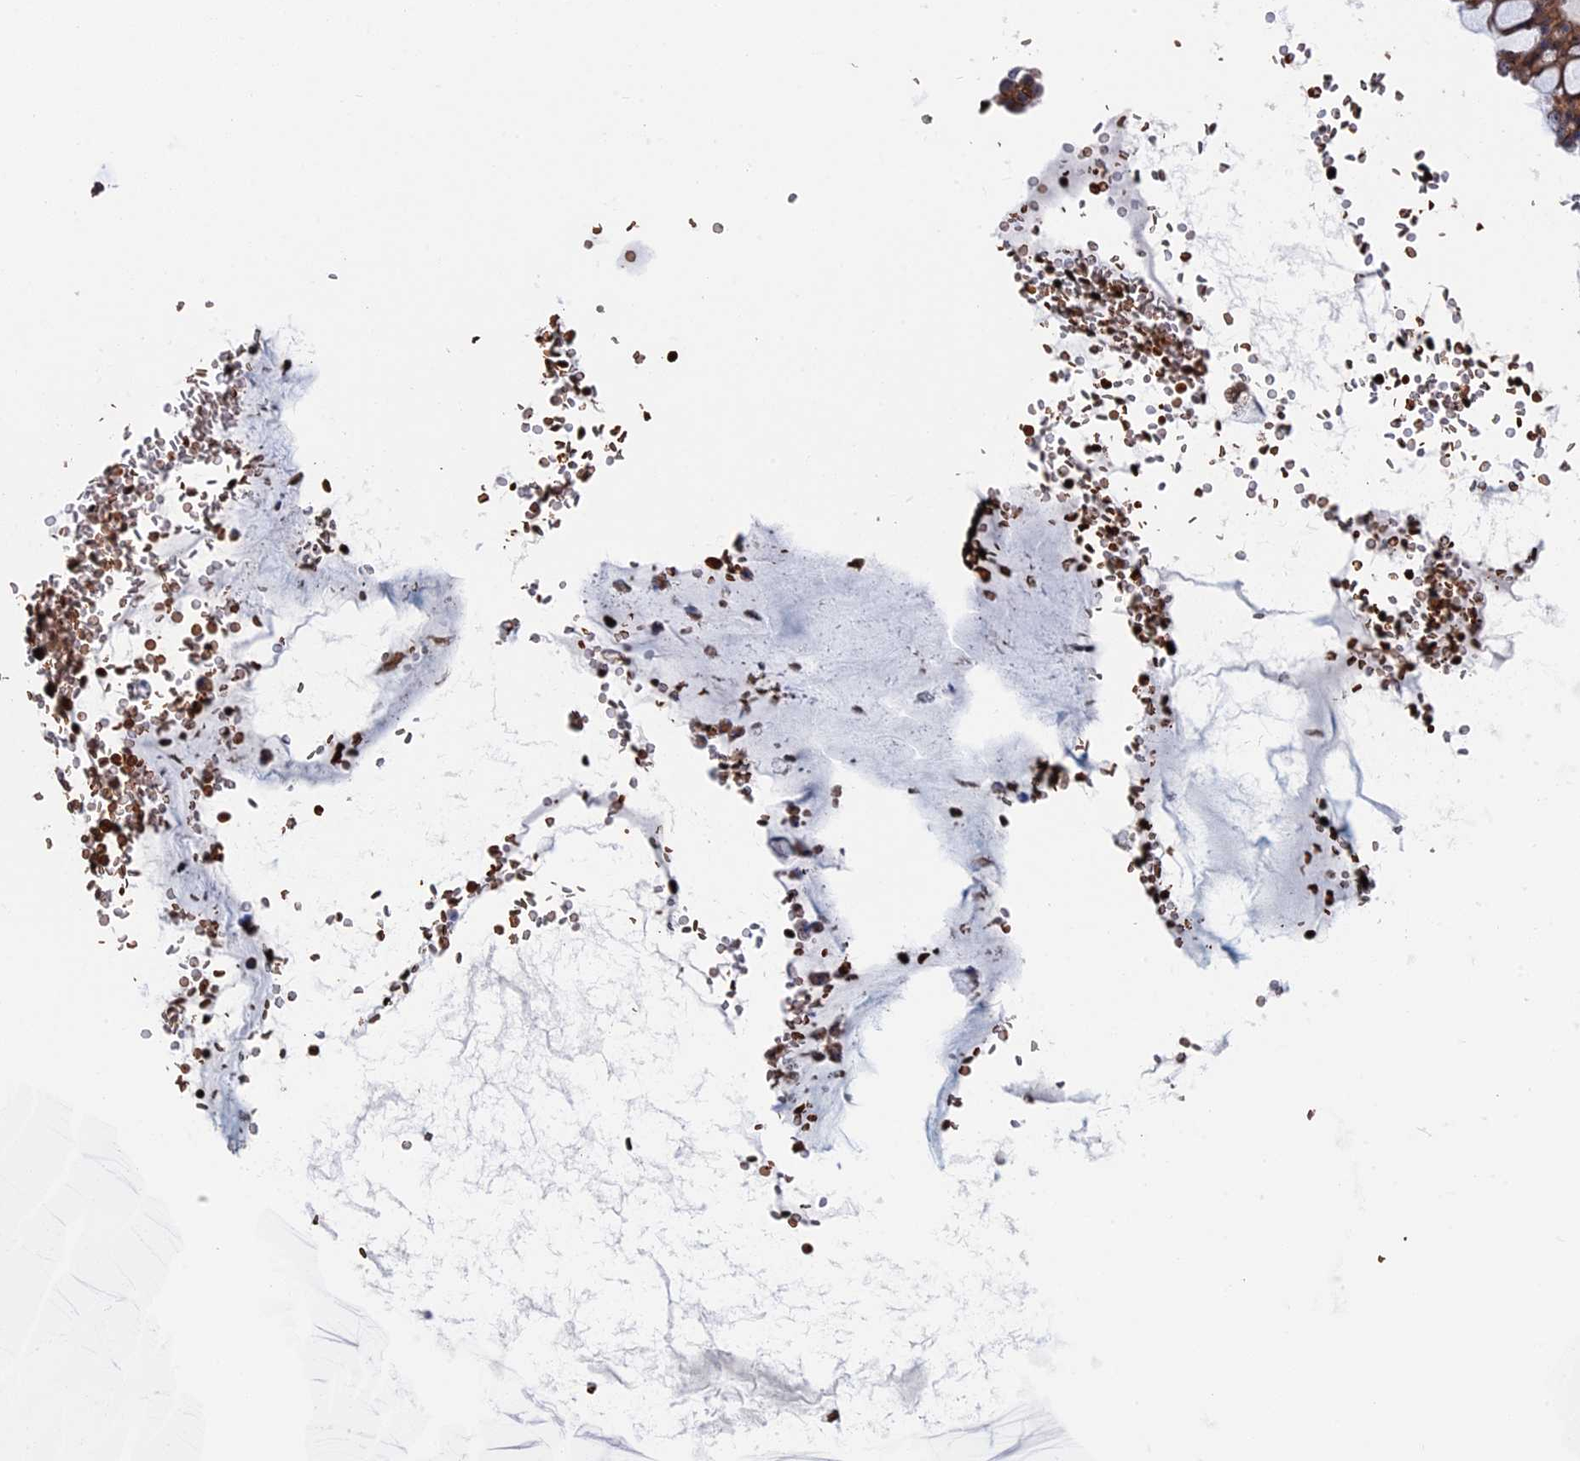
{"staining": {"intensity": "strong", "quantity": ">75%", "location": "cytoplasmic/membranous"}, "tissue": "ovarian cancer", "cell_type": "Tumor cells", "image_type": "cancer", "snomed": [{"axis": "morphology", "description": "Cystadenocarcinoma, mucinous, NOS"}, {"axis": "topography", "description": "Ovary"}], "caption": "Immunohistochemistry (IHC) (DAB) staining of human ovarian mucinous cystadenocarcinoma displays strong cytoplasmic/membranous protein expression in about >75% of tumor cells.", "gene": "EXOSC9", "patient": {"sex": "female", "age": 73}}